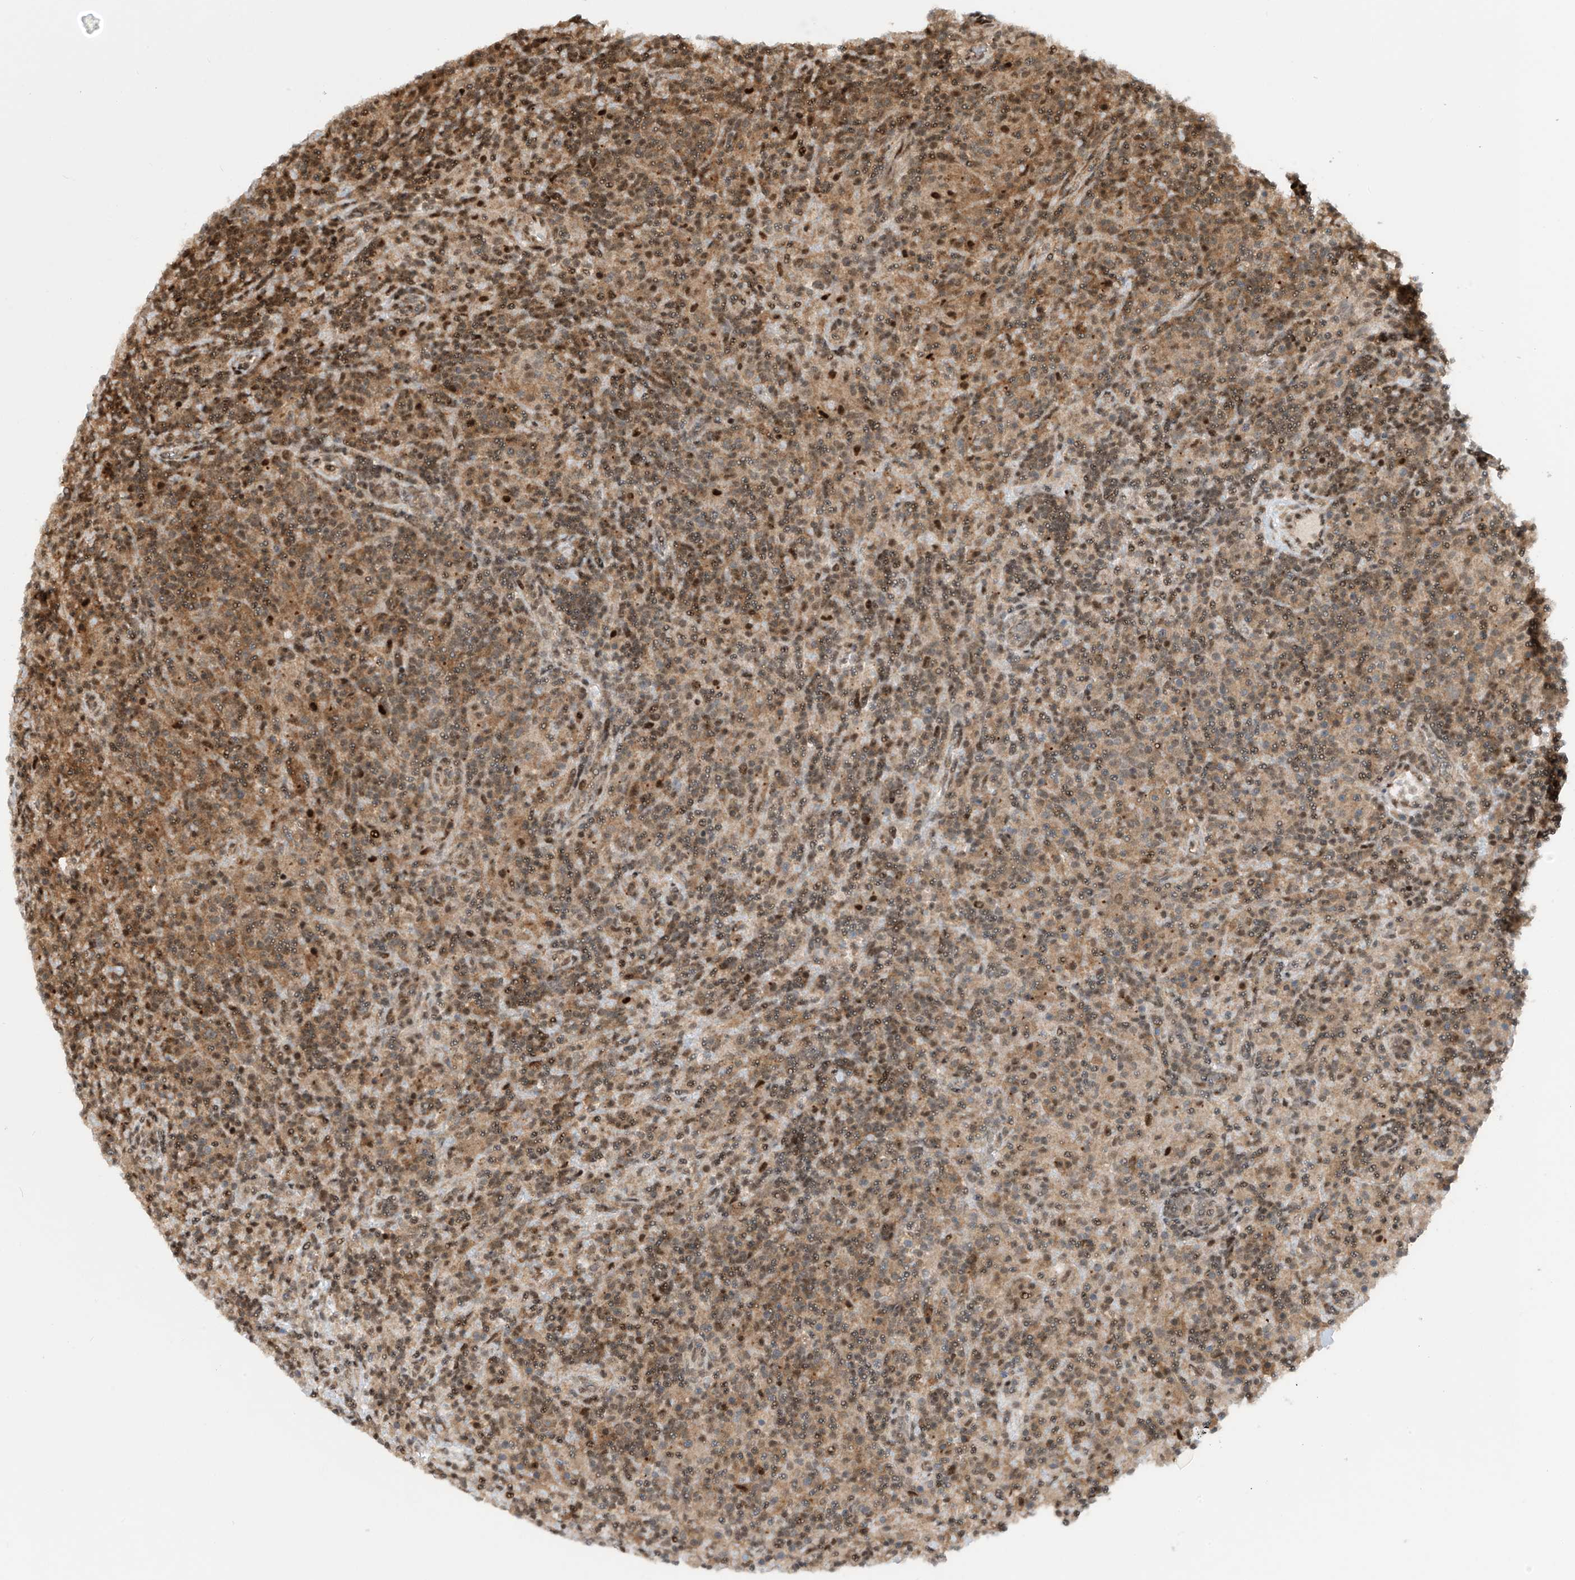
{"staining": {"intensity": "moderate", "quantity": ">75%", "location": "cytoplasmic/membranous,nuclear"}, "tissue": "lymphoma", "cell_type": "Tumor cells", "image_type": "cancer", "snomed": [{"axis": "morphology", "description": "Hodgkin's disease, NOS"}, {"axis": "topography", "description": "Lymph node"}], "caption": "Protein expression analysis of human Hodgkin's disease reveals moderate cytoplasmic/membranous and nuclear staining in about >75% of tumor cells. The staining is performed using DAB (3,3'-diaminobenzidine) brown chromogen to label protein expression. The nuclei are counter-stained blue using hematoxylin.", "gene": "LAGE3", "patient": {"sex": "male", "age": 70}}